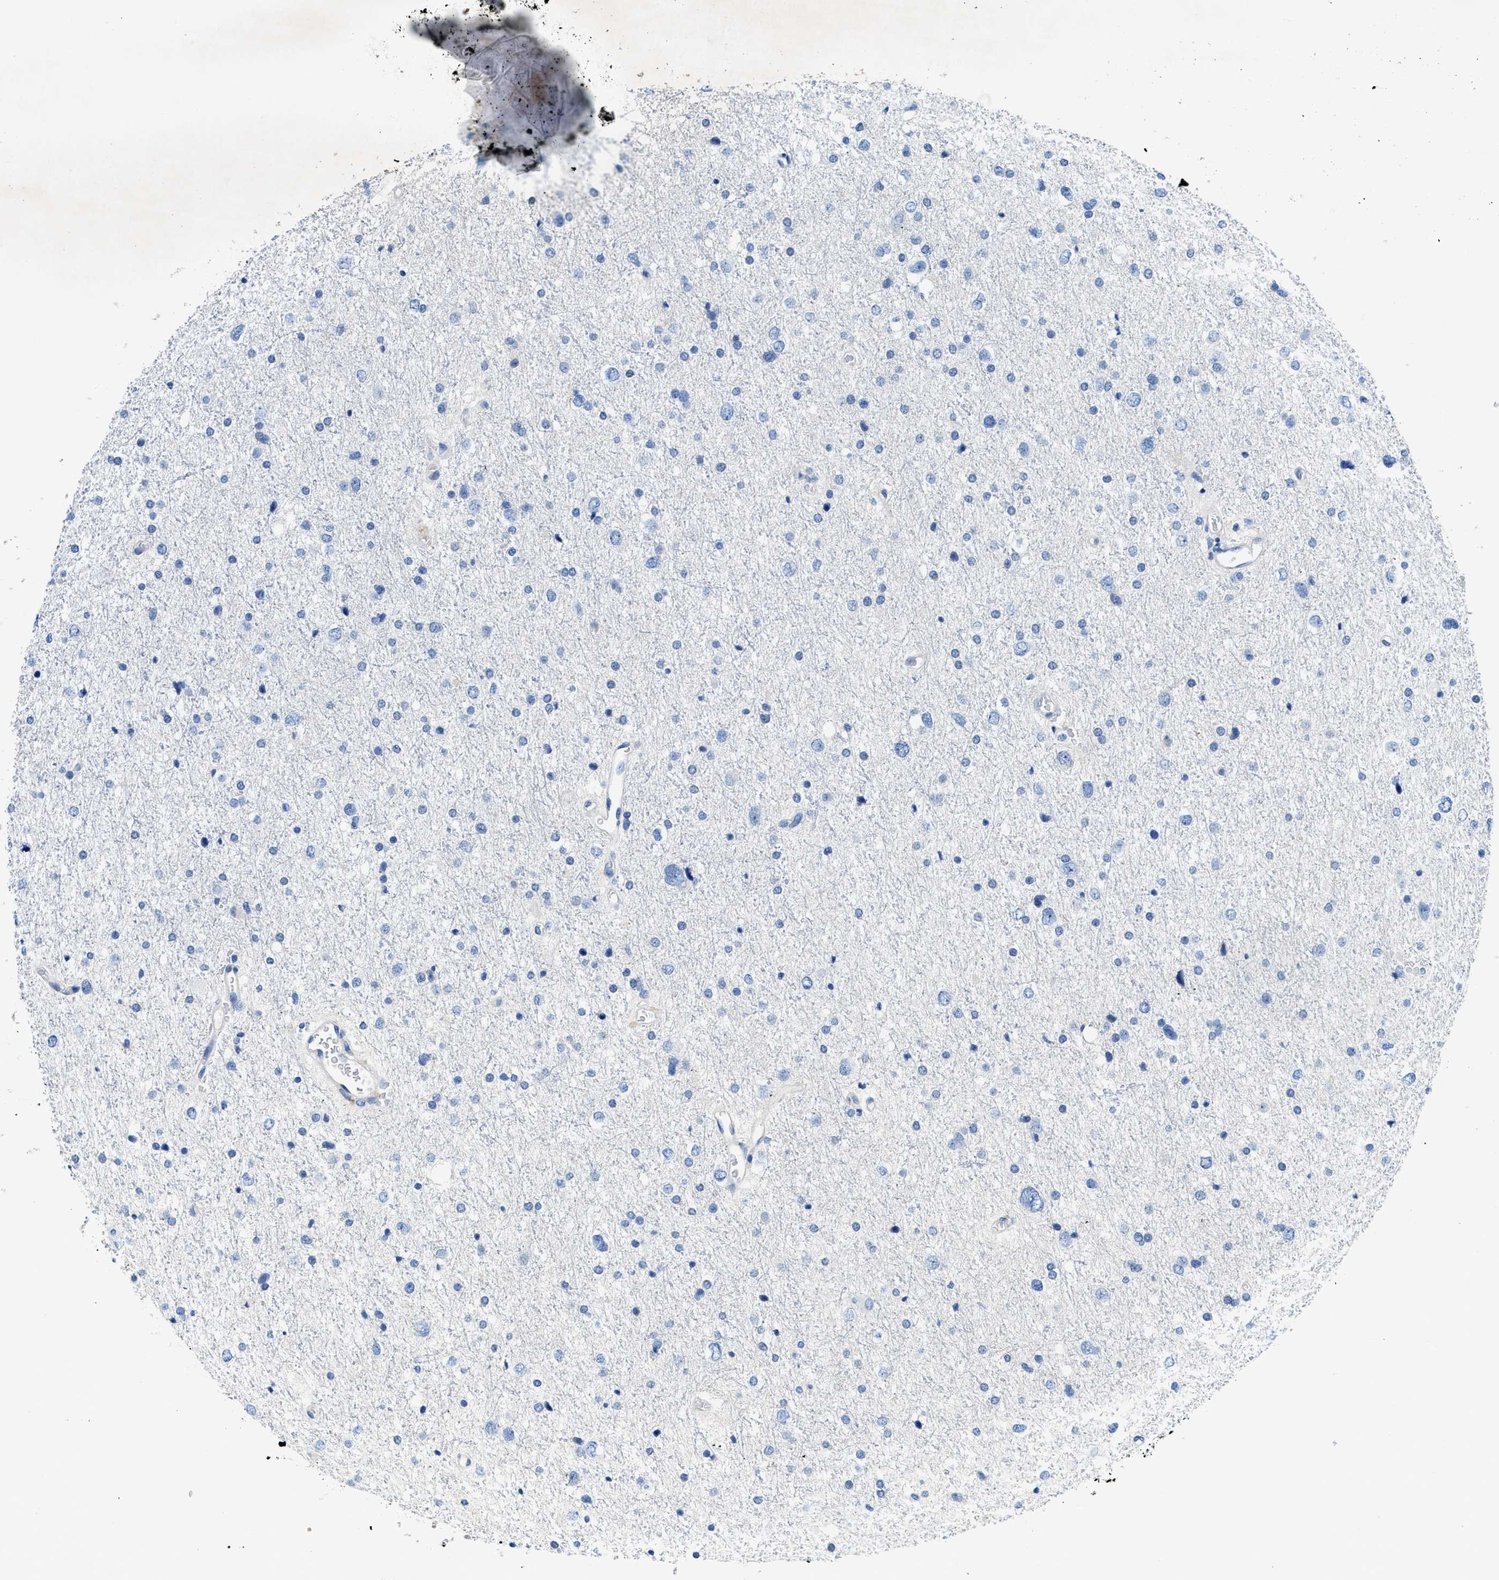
{"staining": {"intensity": "negative", "quantity": "none", "location": "none"}, "tissue": "glioma", "cell_type": "Tumor cells", "image_type": "cancer", "snomed": [{"axis": "morphology", "description": "Glioma, malignant, Low grade"}, {"axis": "topography", "description": "Brain"}], "caption": "Immunohistochemical staining of glioma displays no significant staining in tumor cells.", "gene": "FADS6", "patient": {"sex": "female", "age": 37}}